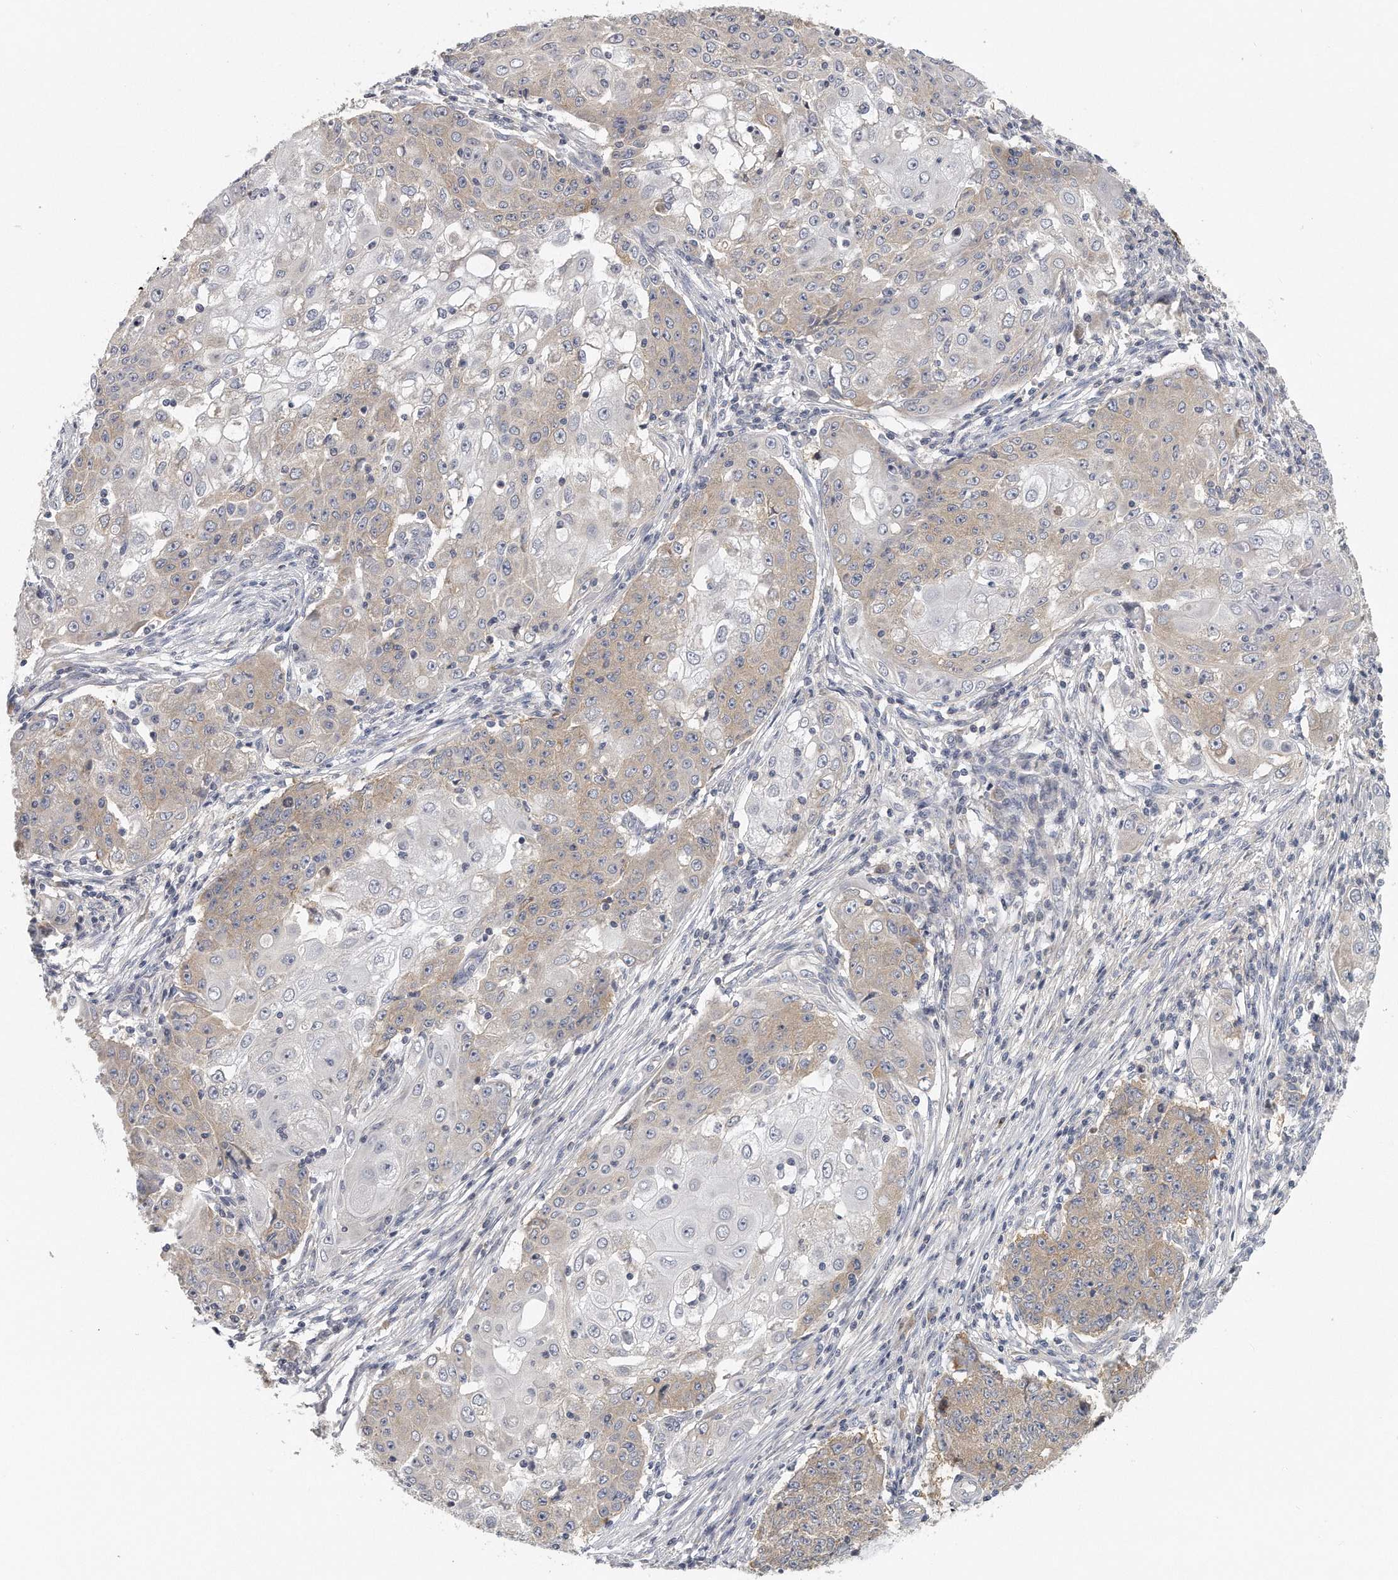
{"staining": {"intensity": "weak", "quantity": "<25%", "location": "cytoplasmic/membranous"}, "tissue": "ovarian cancer", "cell_type": "Tumor cells", "image_type": "cancer", "snomed": [{"axis": "morphology", "description": "Carcinoma, endometroid"}, {"axis": "topography", "description": "Ovary"}], "caption": "Protein analysis of endometroid carcinoma (ovarian) reveals no significant positivity in tumor cells.", "gene": "EIF3I", "patient": {"sex": "female", "age": 42}}